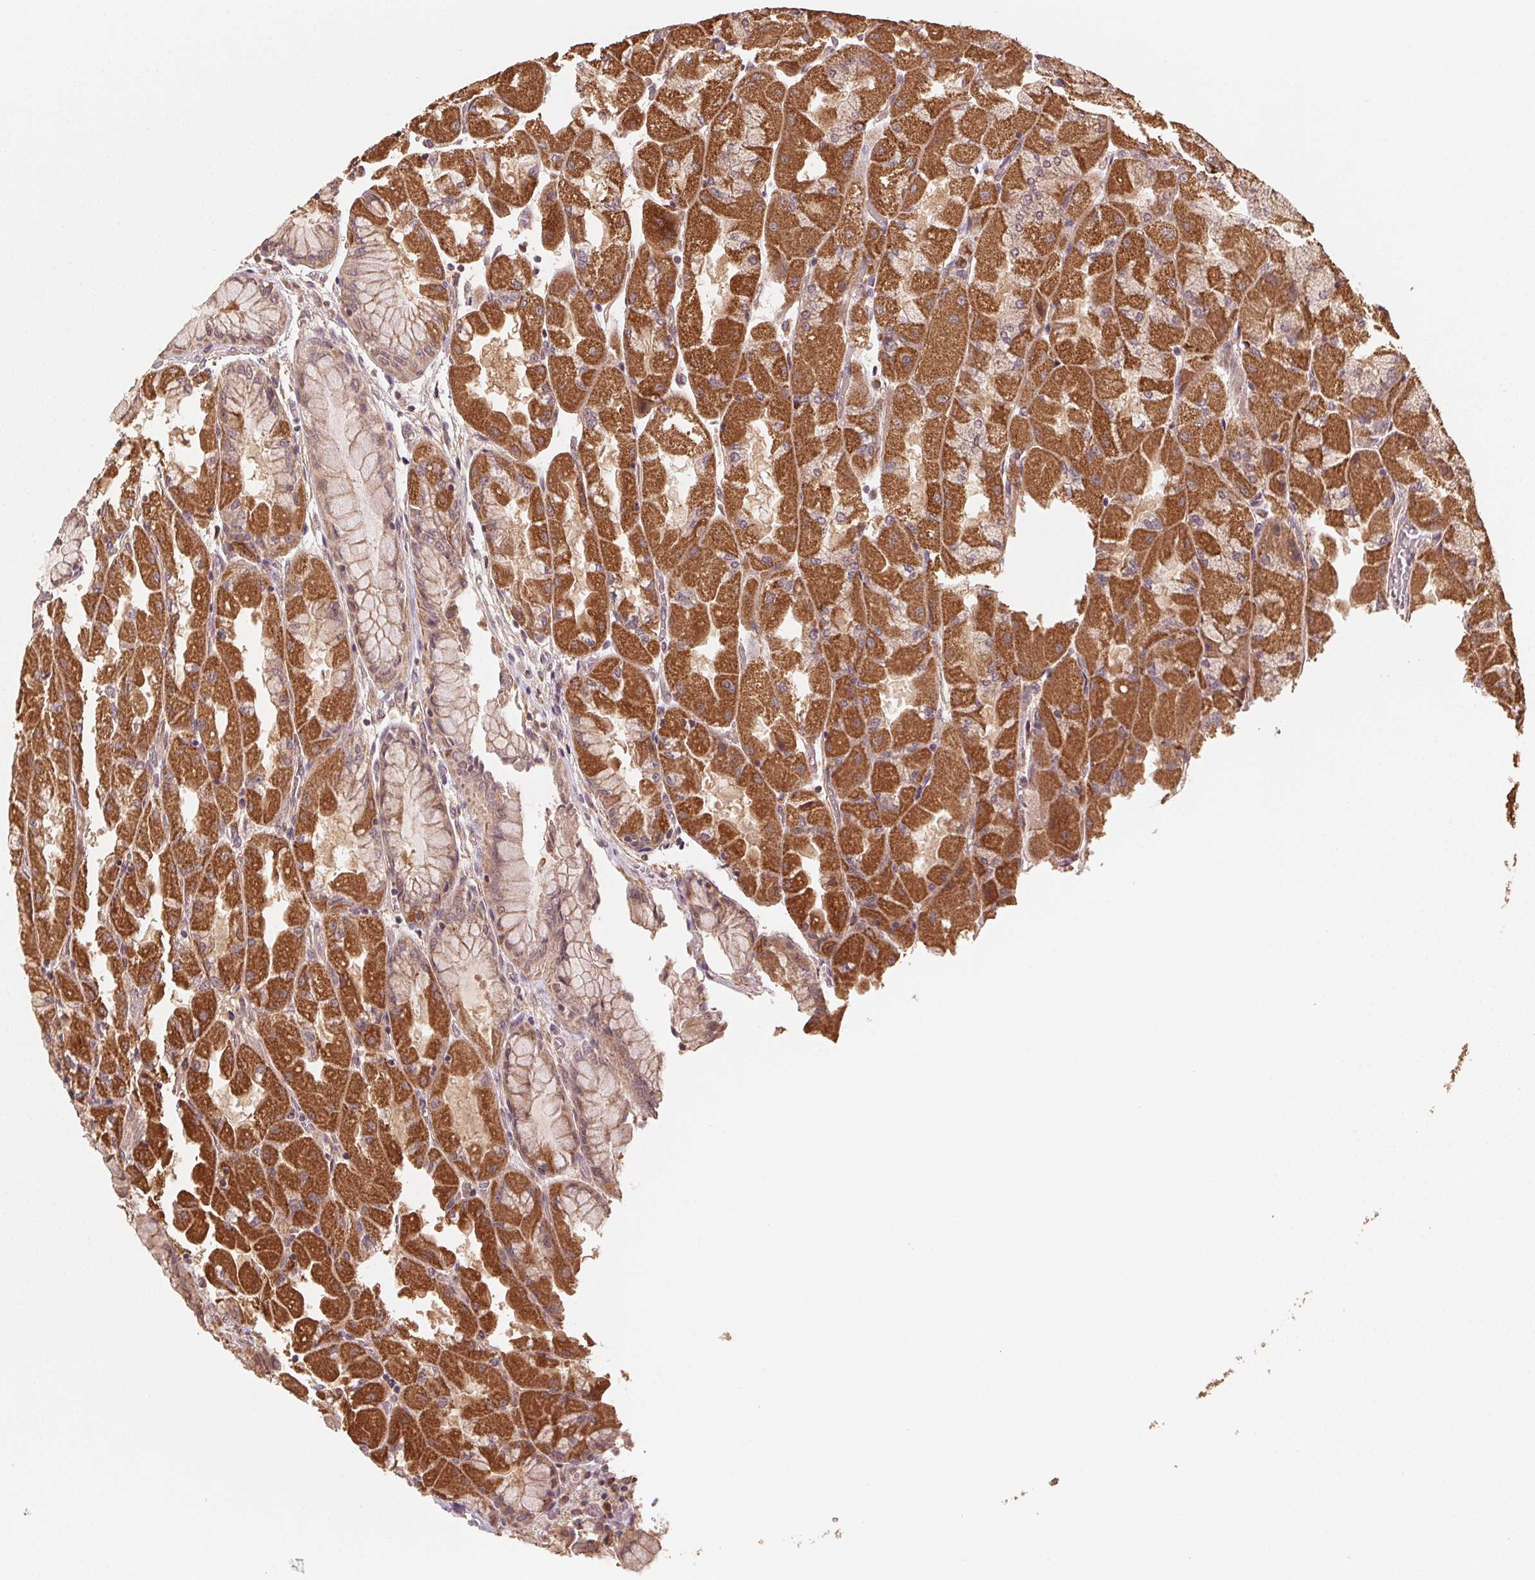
{"staining": {"intensity": "strong", "quantity": "25%-75%", "location": "cytoplasmic/membranous"}, "tissue": "stomach", "cell_type": "Glandular cells", "image_type": "normal", "snomed": [{"axis": "morphology", "description": "Normal tissue, NOS"}, {"axis": "topography", "description": "Stomach"}], "caption": "This image displays unremarkable stomach stained with immunohistochemistry to label a protein in brown. The cytoplasmic/membranous of glandular cells show strong positivity for the protein. Nuclei are counter-stained blue.", "gene": "WBP2", "patient": {"sex": "female", "age": 61}}